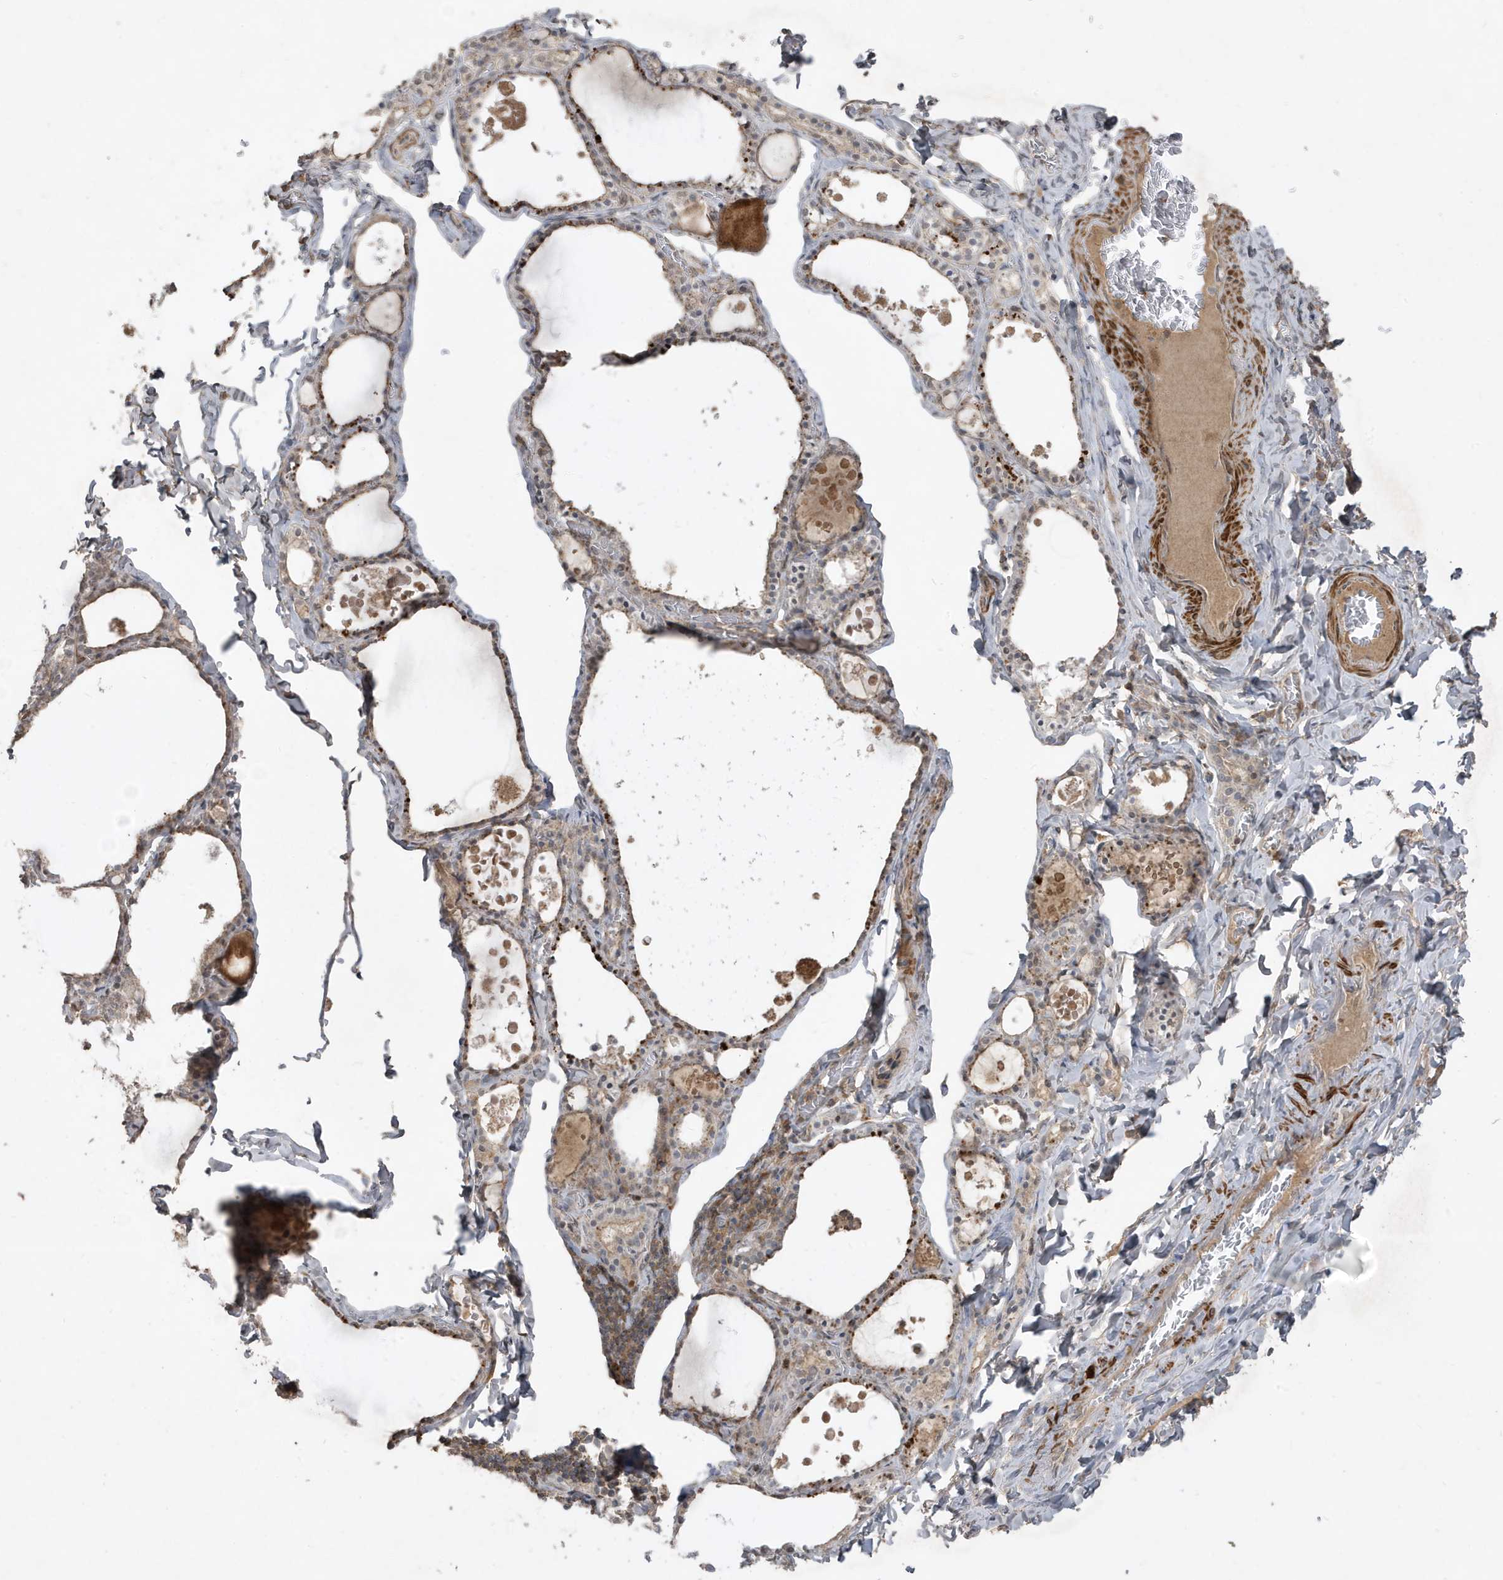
{"staining": {"intensity": "moderate", "quantity": ">75%", "location": "cytoplasmic/membranous"}, "tissue": "thyroid gland", "cell_type": "Glandular cells", "image_type": "normal", "snomed": [{"axis": "morphology", "description": "Normal tissue, NOS"}, {"axis": "topography", "description": "Thyroid gland"}], "caption": "This is a micrograph of immunohistochemistry staining of benign thyroid gland, which shows moderate staining in the cytoplasmic/membranous of glandular cells.", "gene": "PRRT3", "patient": {"sex": "male", "age": 56}}